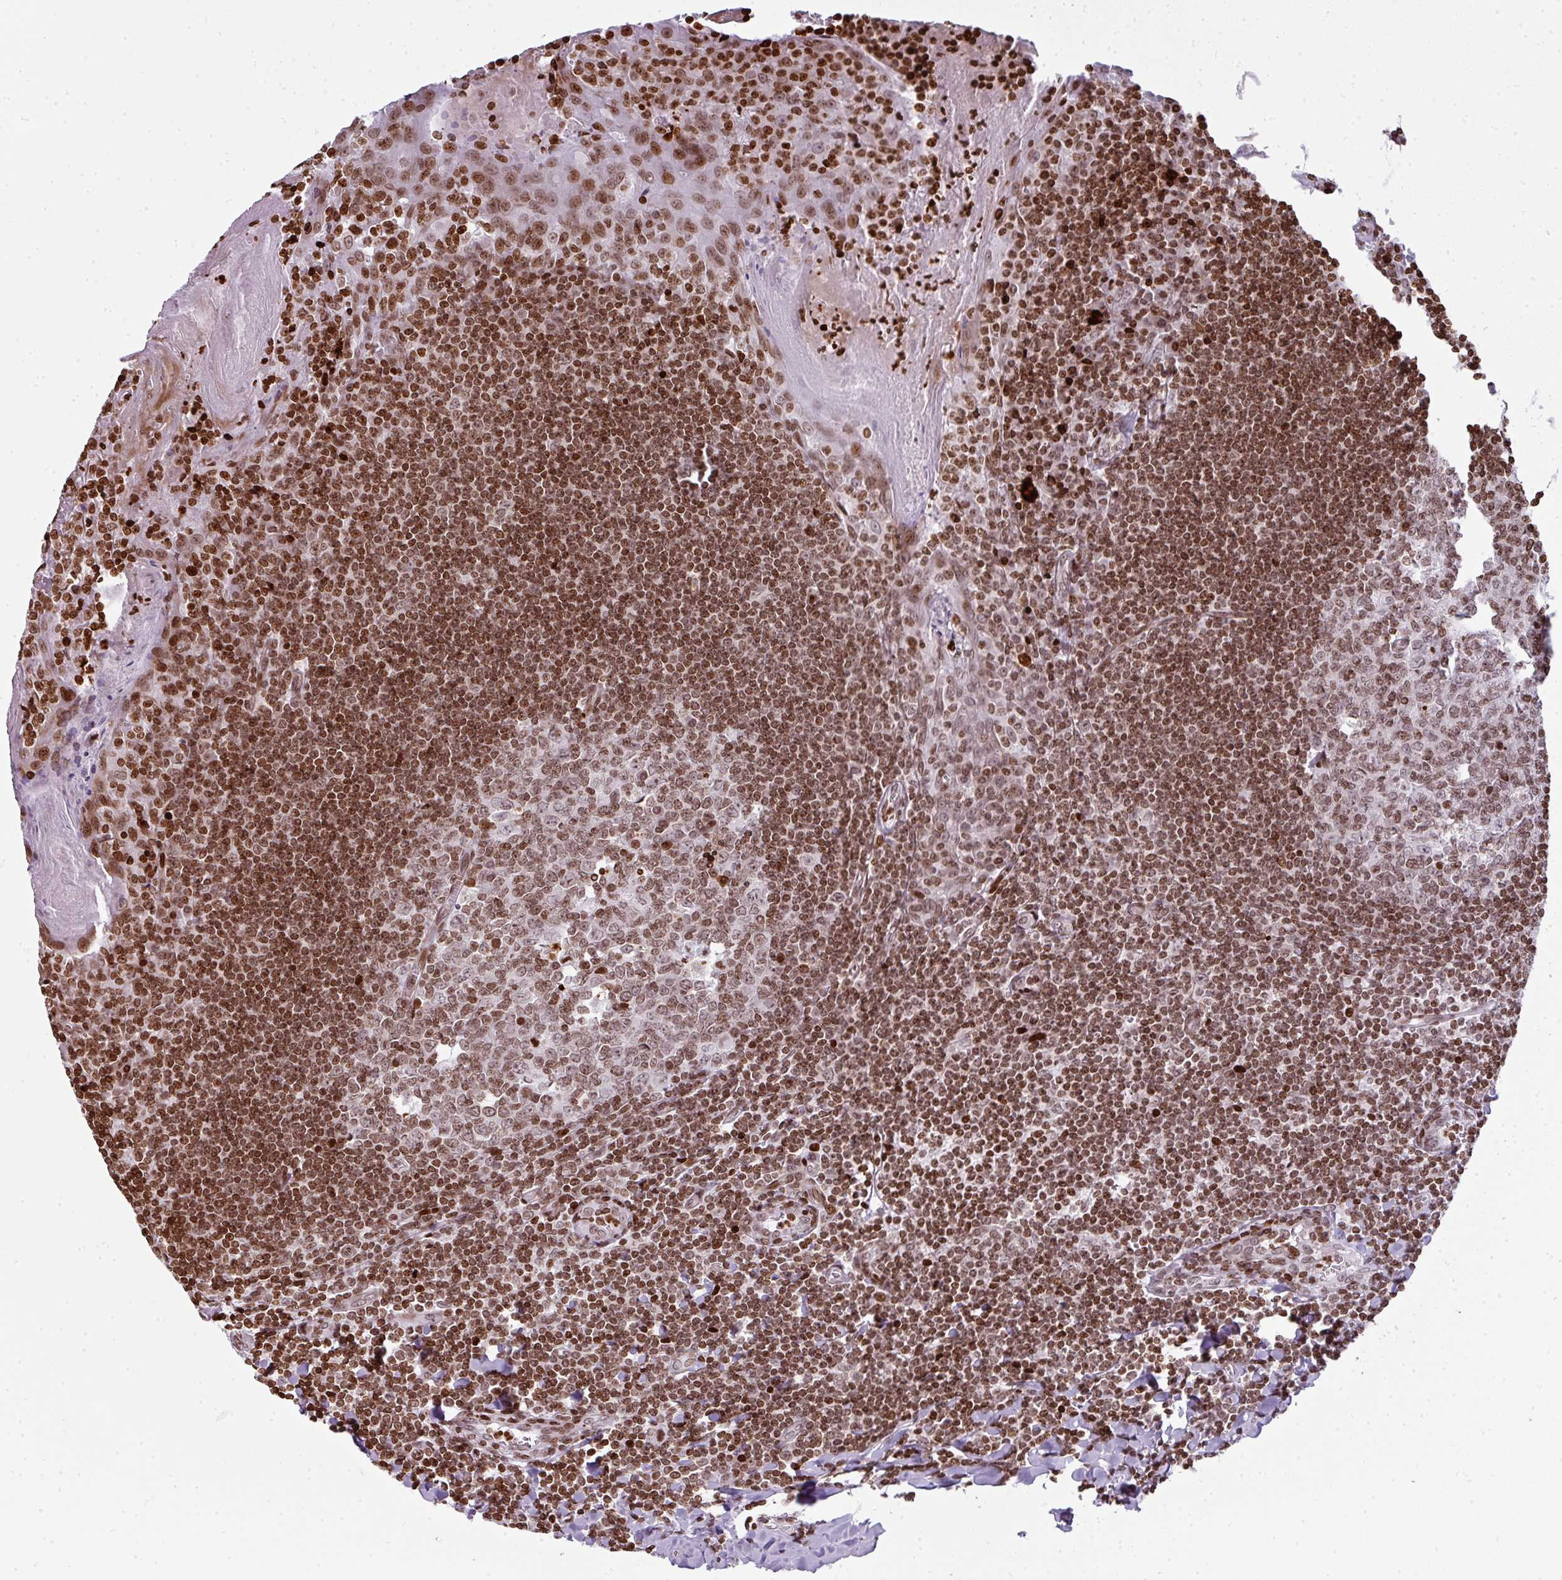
{"staining": {"intensity": "moderate", "quantity": ">75%", "location": "nuclear"}, "tissue": "tonsil", "cell_type": "Germinal center cells", "image_type": "normal", "snomed": [{"axis": "morphology", "description": "Normal tissue, NOS"}, {"axis": "topography", "description": "Tonsil"}], "caption": "Brown immunohistochemical staining in unremarkable tonsil reveals moderate nuclear expression in about >75% of germinal center cells.", "gene": "RASL11A", "patient": {"sex": "male", "age": 27}}